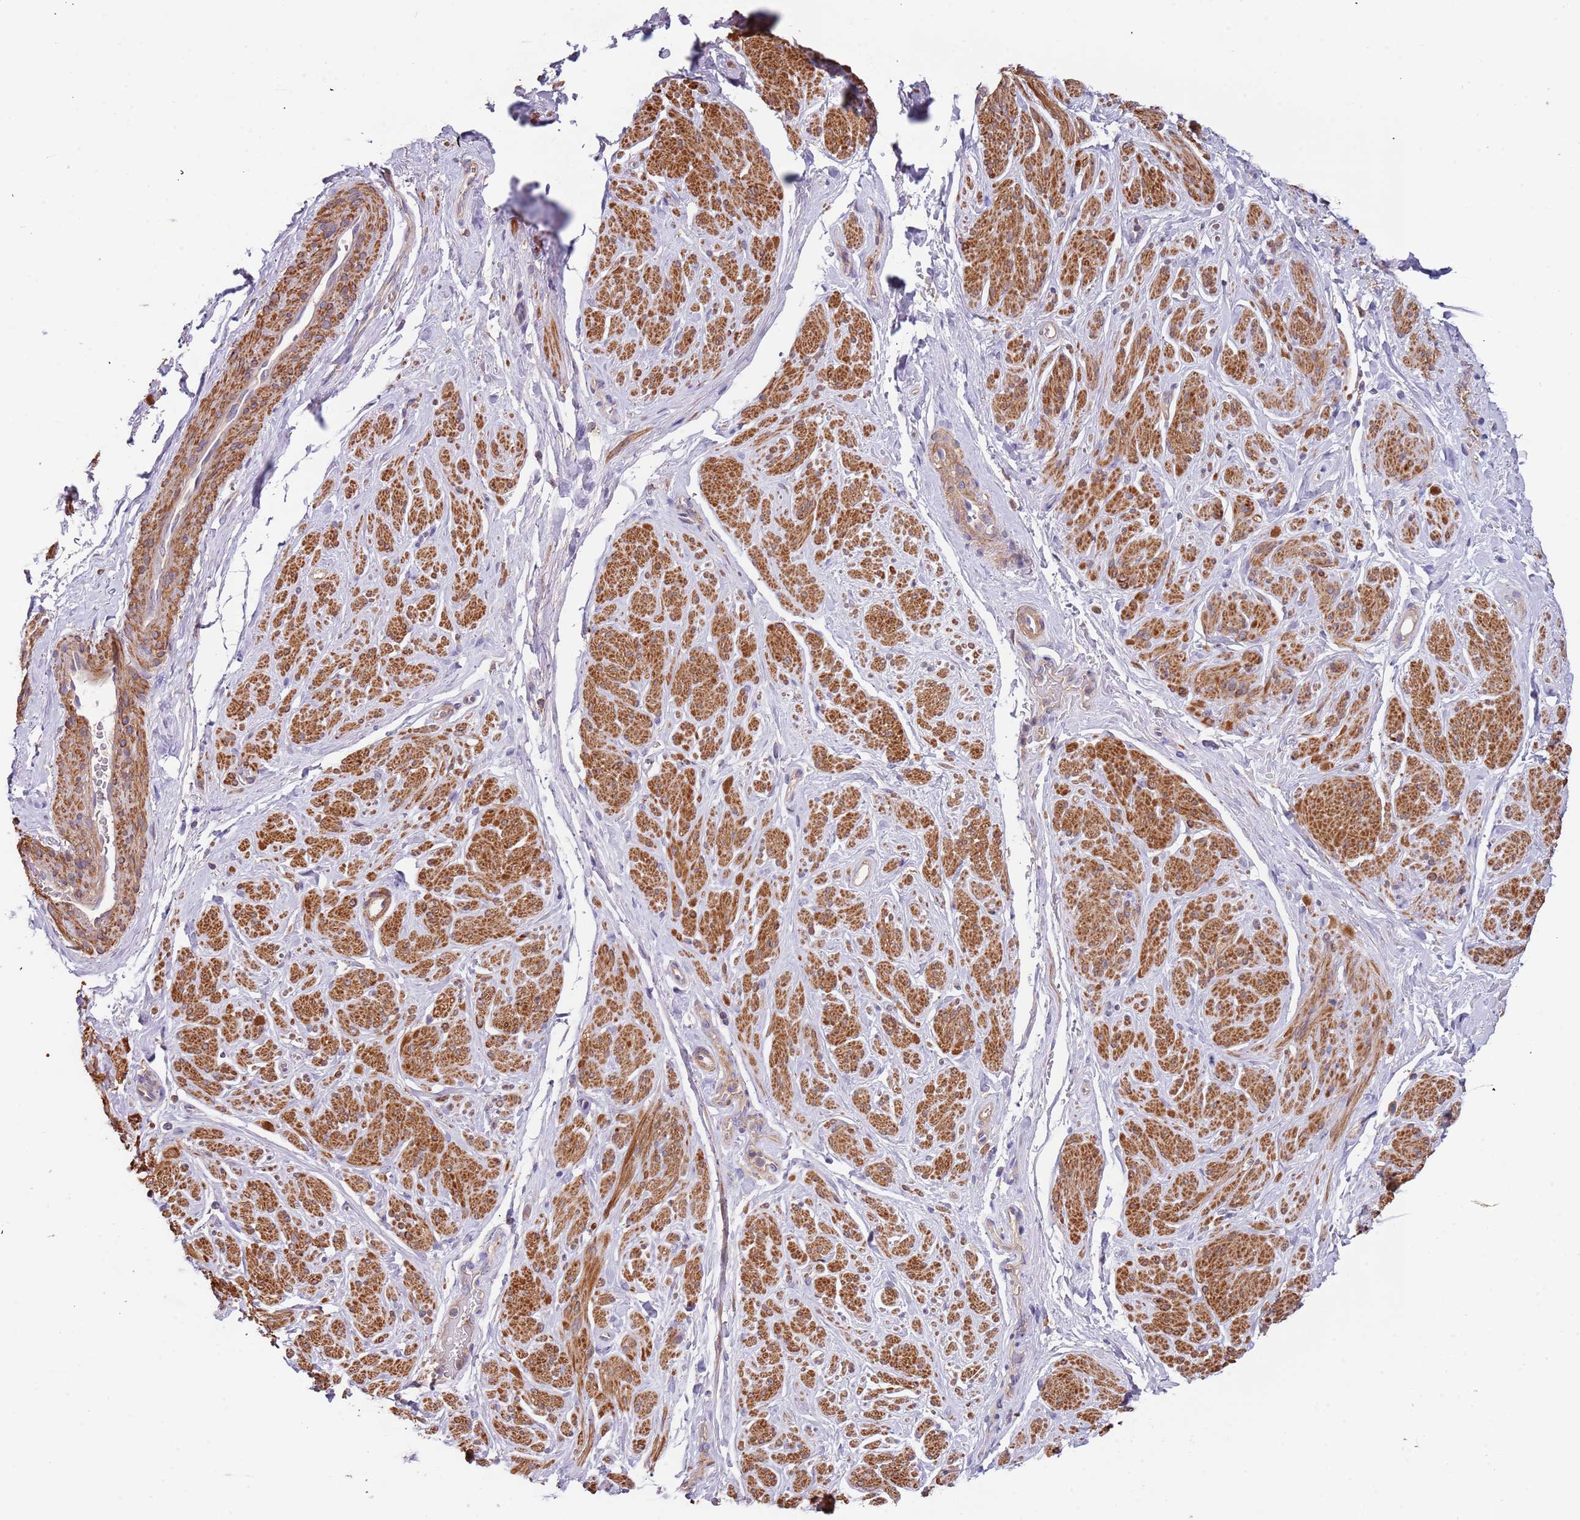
{"staining": {"intensity": "moderate", "quantity": ">75%", "location": "cytoplasmic/membranous"}, "tissue": "smooth muscle", "cell_type": "Smooth muscle cells", "image_type": "normal", "snomed": [{"axis": "morphology", "description": "Normal tissue, NOS"}, {"axis": "topography", "description": "Smooth muscle"}, {"axis": "topography", "description": "Peripheral nerve tissue"}], "caption": "Smooth muscle stained with immunohistochemistry reveals moderate cytoplasmic/membranous expression in about >75% of smooth muscle cells.", "gene": "SYT4", "patient": {"sex": "male", "age": 69}}